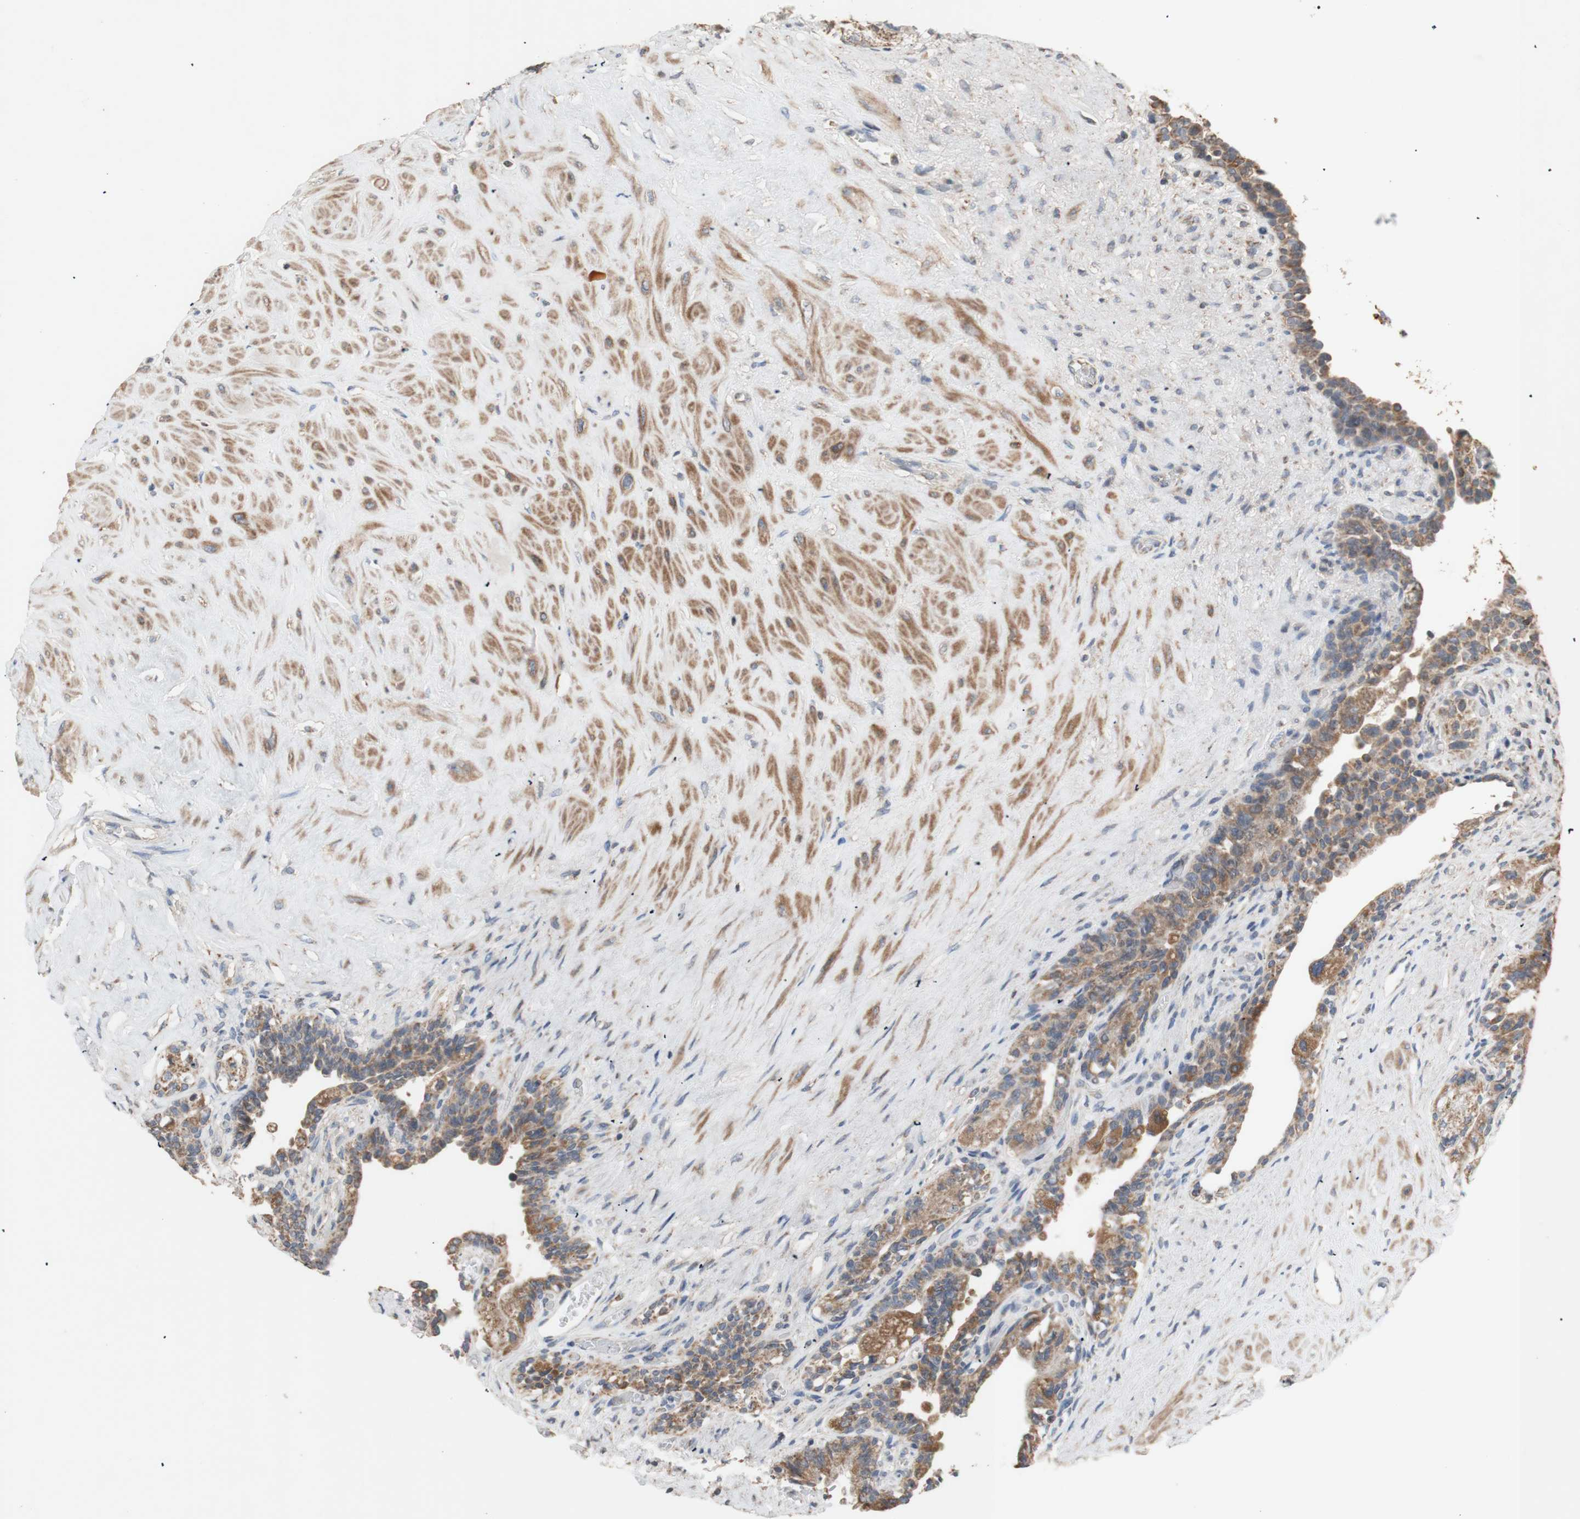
{"staining": {"intensity": "moderate", "quantity": ">75%", "location": "cytoplasmic/membranous"}, "tissue": "seminal vesicle", "cell_type": "Glandular cells", "image_type": "normal", "snomed": [{"axis": "morphology", "description": "Normal tissue, NOS"}, {"axis": "topography", "description": "Seminal veicle"}], "caption": "A brown stain highlights moderate cytoplasmic/membranous positivity of a protein in glandular cells of benign seminal vesicle.", "gene": "PTGIS", "patient": {"sex": "male", "age": 63}}